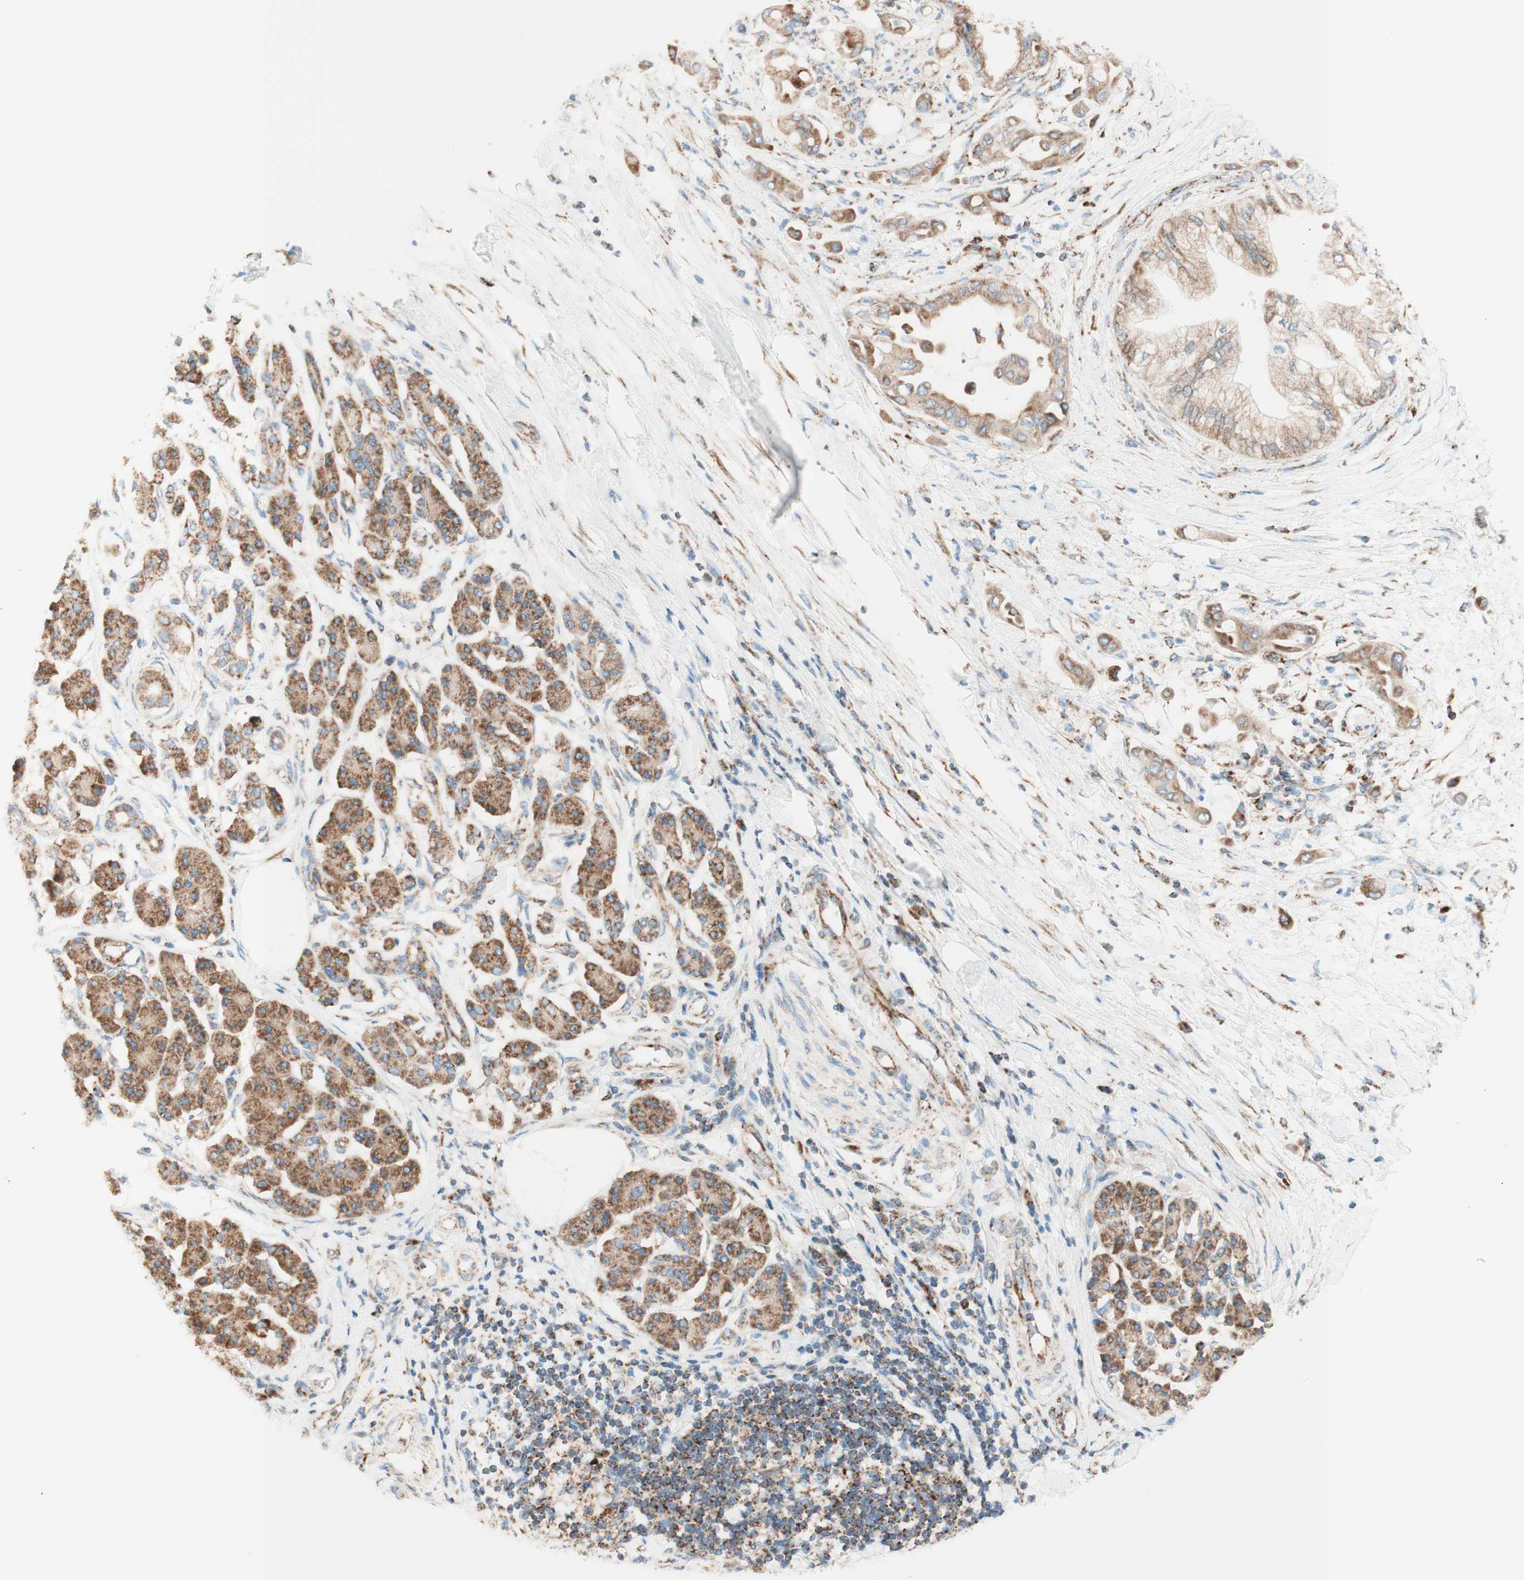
{"staining": {"intensity": "moderate", "quantity": ">75%", "location": "cytoplasmic/membranous"}, "tissue": "pancreatic cancer", "cell_type": "Tumor cells", "image_type": "cancer", "snomed": [{"axis": "morphology", "description": "Adenocarcinoma, NOS"}, {"axis": "morphology", "description": "Adenocarcinoma, metastatic, NOS"}, {"axis": "topography", "description": "Lymph node"}, {"axis": "topography", "description": "Pancreas"}, {"axis": "topography", "description": "Duodenum"}], "caption": "Brown immunohistochemical staining in adenocarcinoma (pancreatic) reveals moderate cytoplasmic/membranous positivity in approximately >75% of tumor cells.", "gene": "TOMM20", "patient": {"sex": "female", "age": 64}}